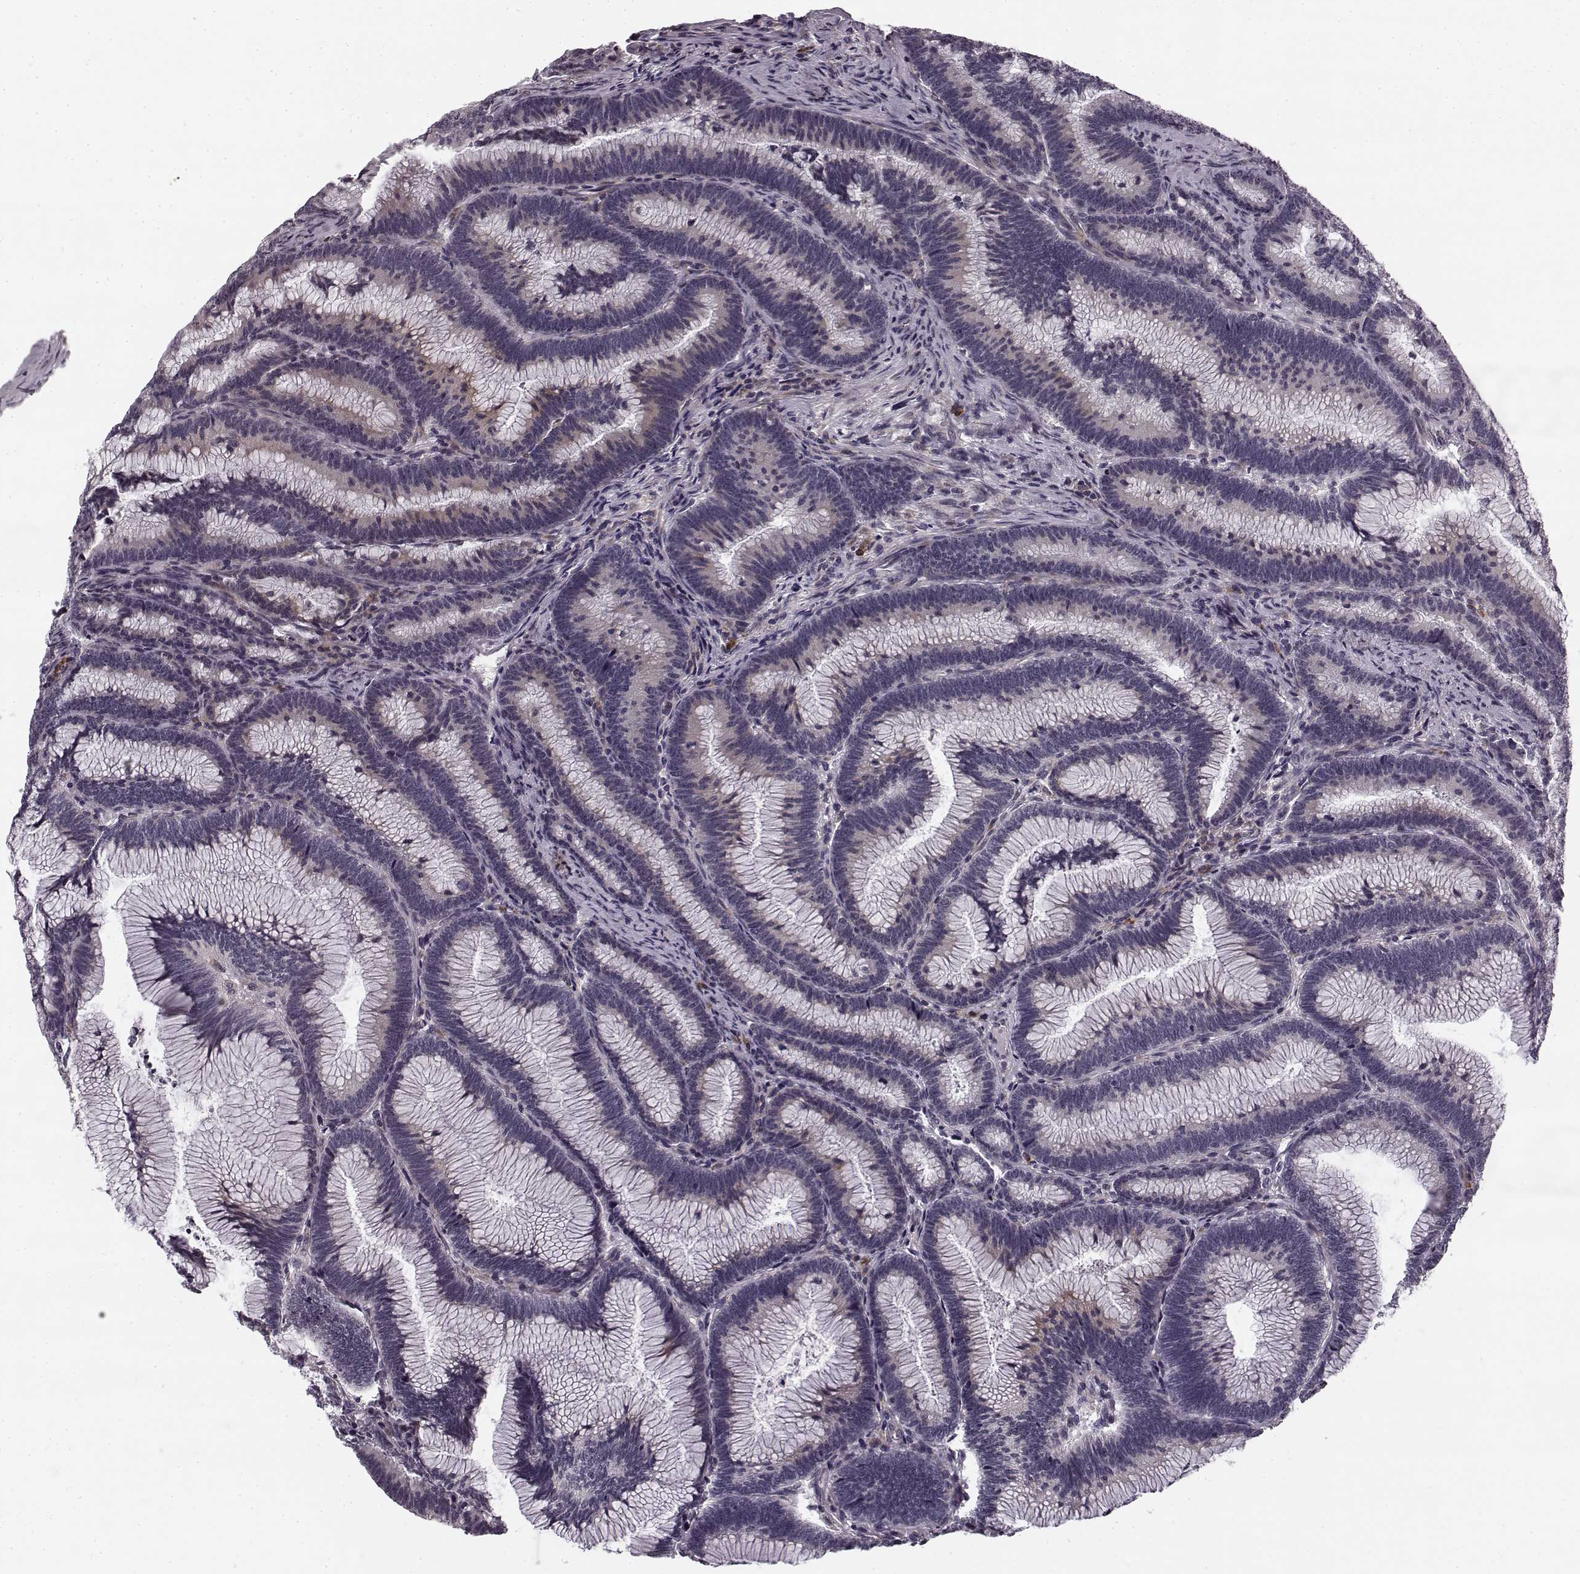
{"staining": {"intensity": "strong", "quantity": "<25%", "location": "cytoplasmic/membranous"}, "tissue": "colorectal cancer", "cell_type": "Tumor cells", "image_type": "cancer", "snomed": [{"axis": "morphology", "description": "Adenocarcinoma, NOS"}, {"axis": "topography", "description": "Colon"}], "caption": "Protein positivity by immunohistochemistry shows strong cytoplasmic/membranous expression in approximately <25% of tumor cells in colorectal adenocarcinoma.", "gene": "FAM234B", "patient": {"sex": "female", "age": 78}}